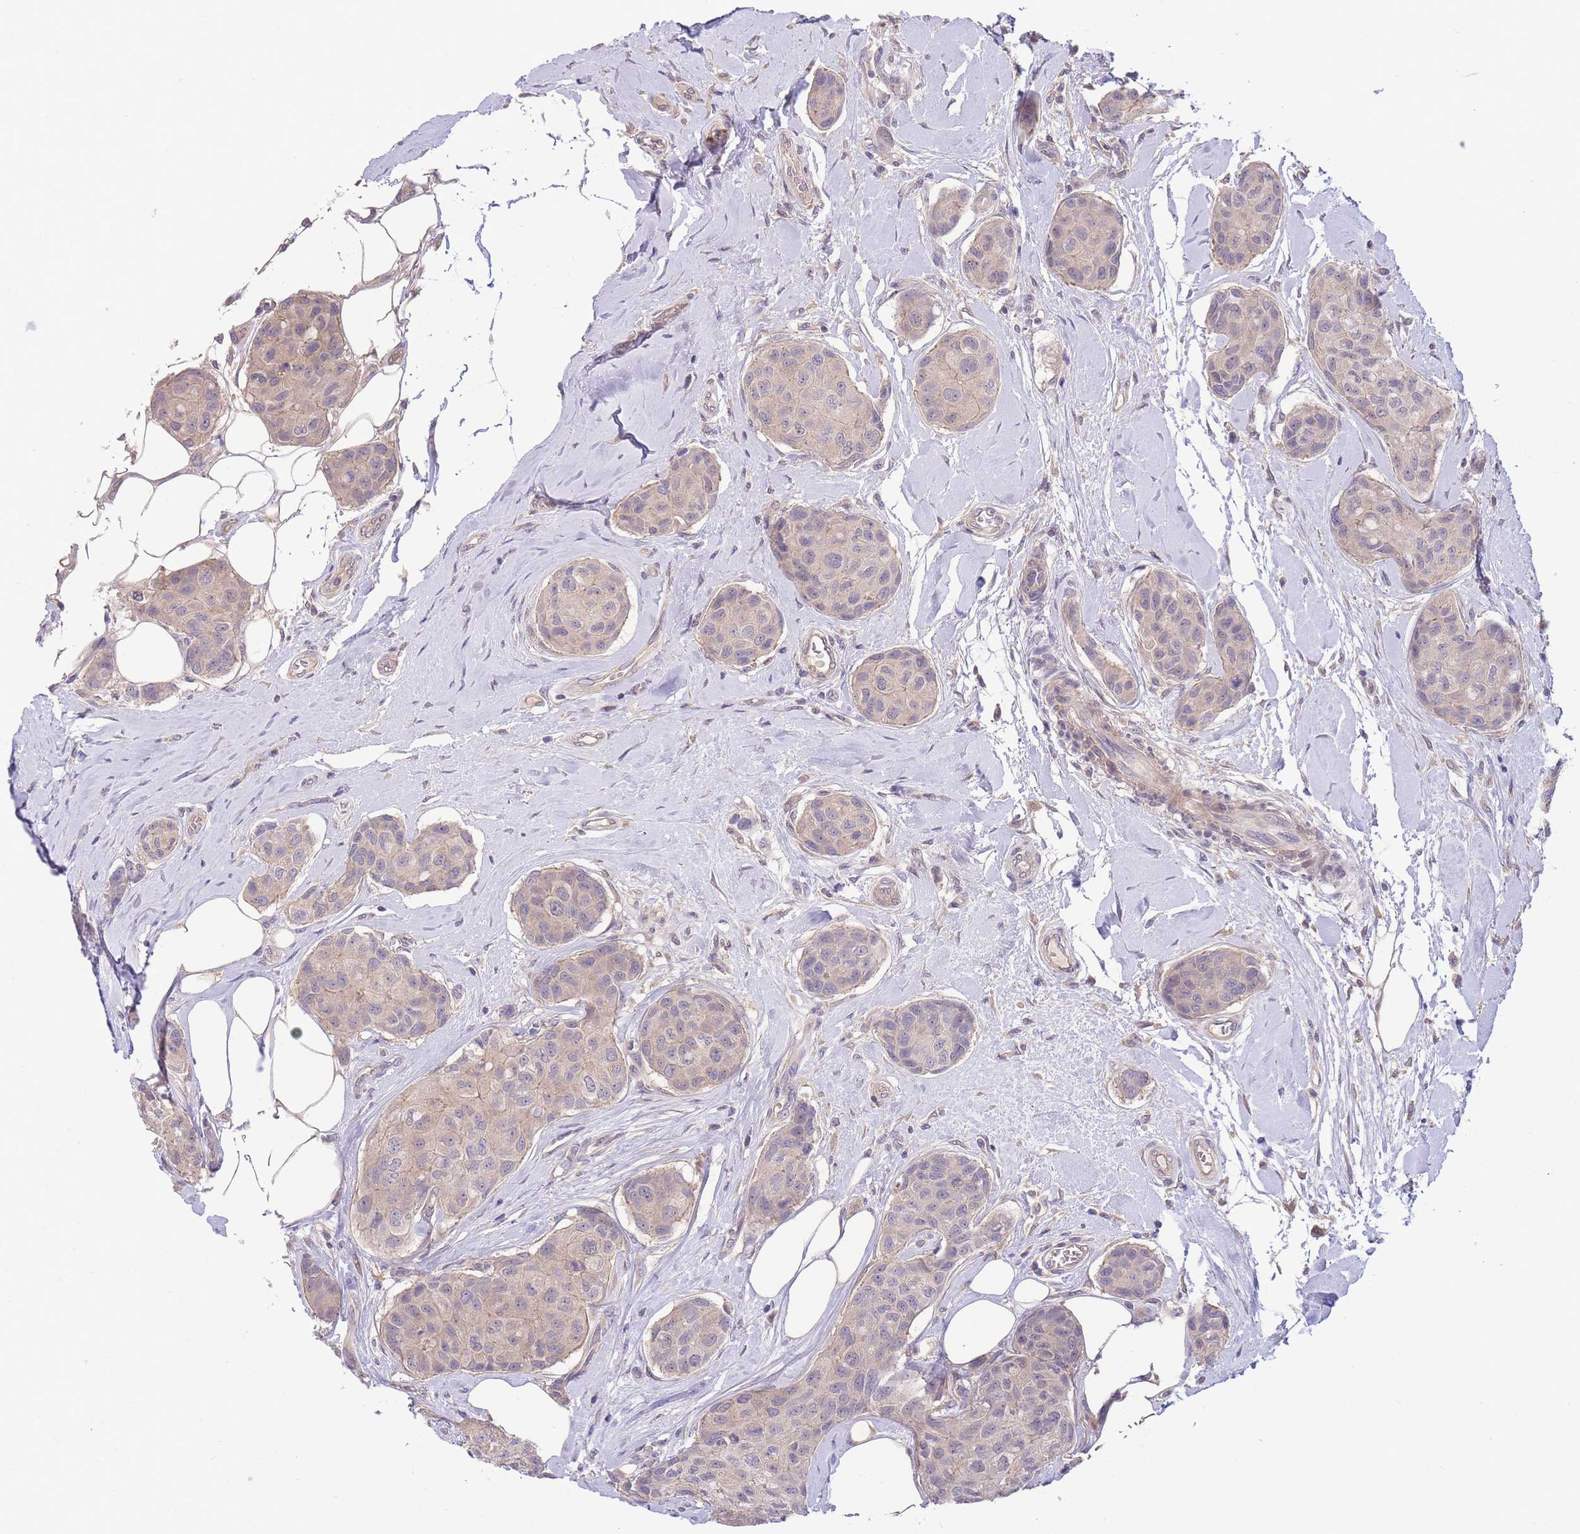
{"staining": {"intensity": "weak", "quantity": "<25%", "location": "cytoplasmic/membranous"}, "tissue": "breast cancer", "cell_type": "Tumor cells", "image_type": "cancer", "snomed": [{"axis": "morphology", "description": "Duct carcinoma"}, {"axis": "topography", "description": "Breast"}, {"axis": "topography", "description": "Lymph node"}], "caption": "Tumor cells show no significant protein expression in breast cancer (infiltrating ductal carcinoma).", "gene": "ZNF304", "patient": {"sex": "female", "age": 80}}